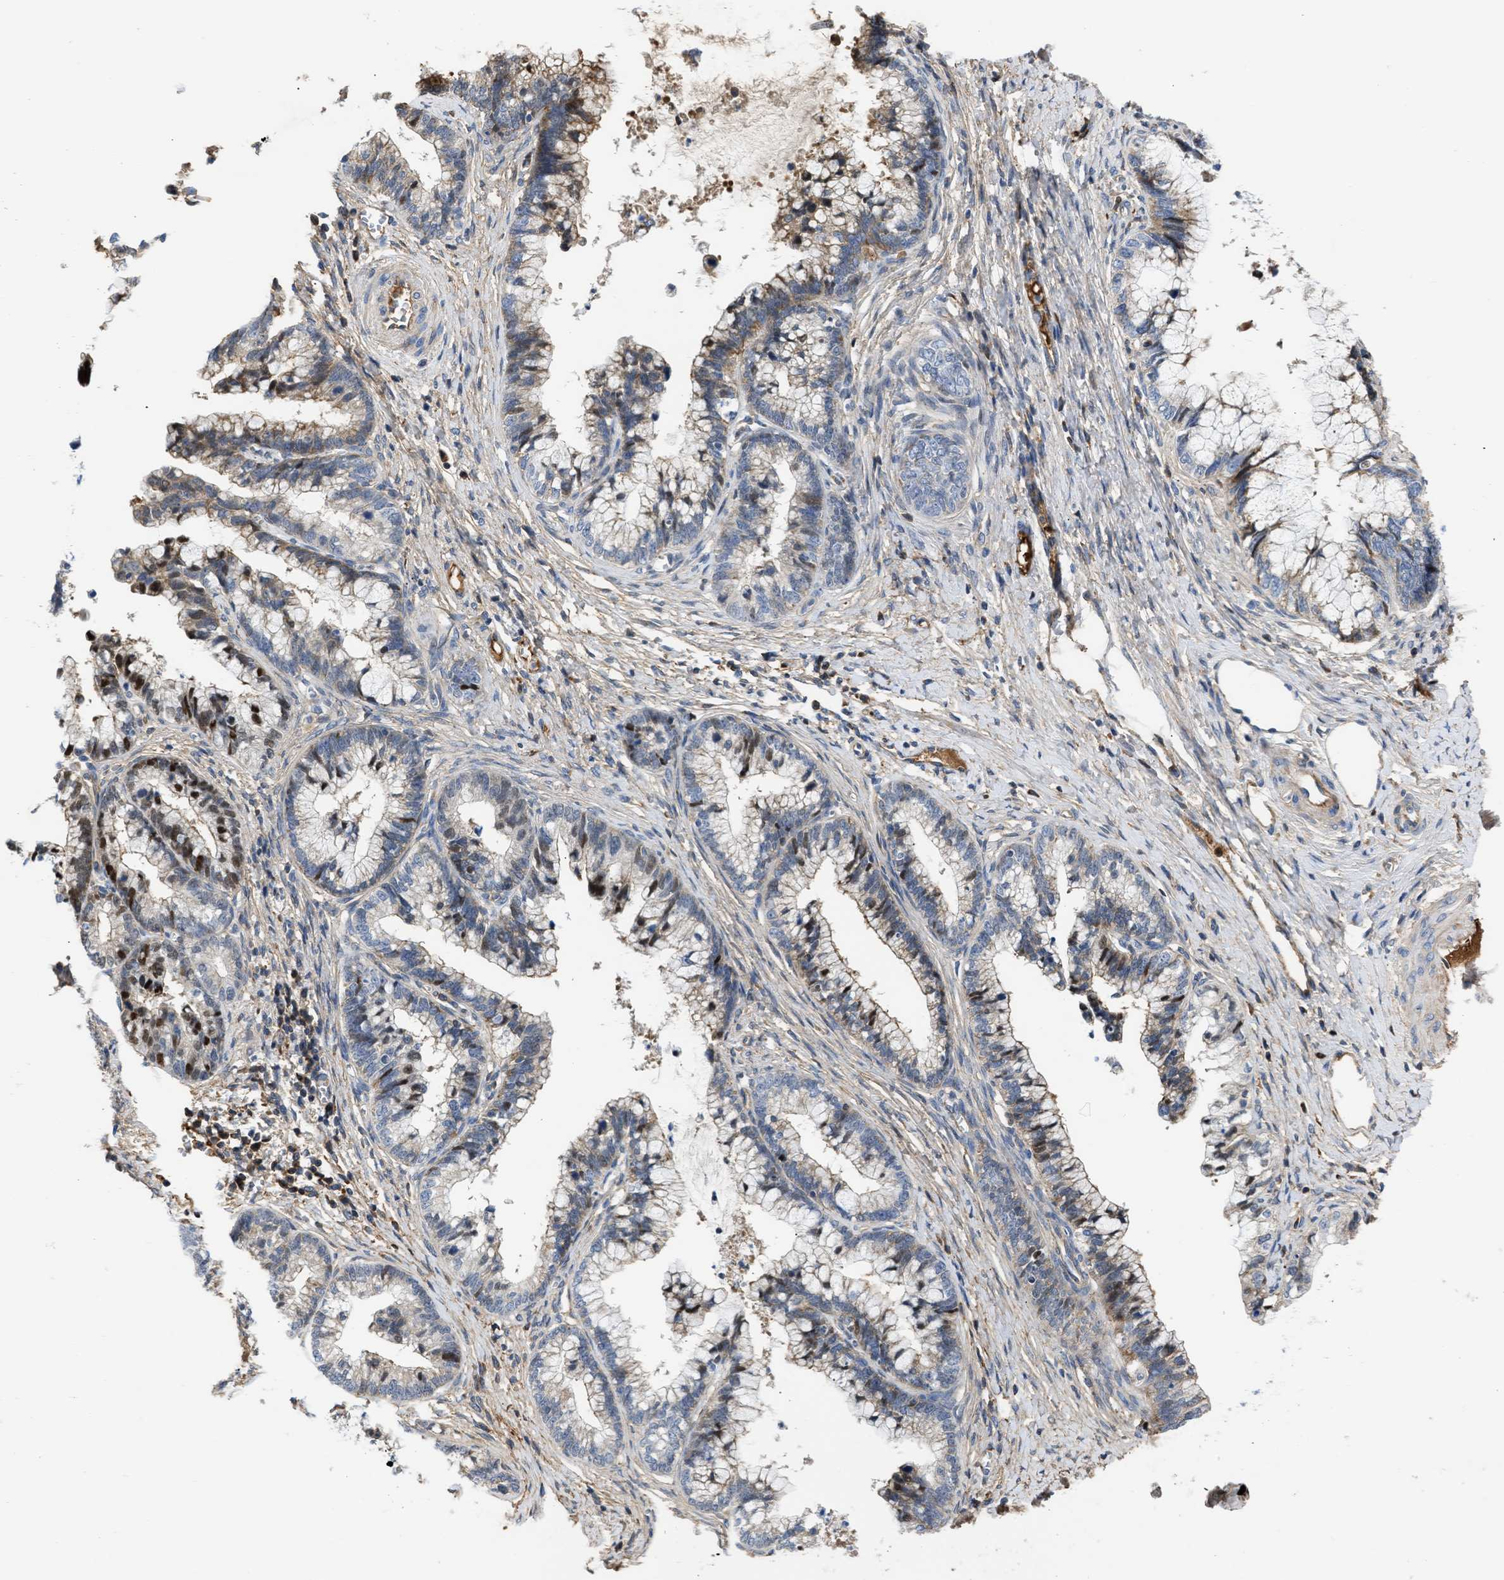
{"staining": {"intensity": "moderate", "quantity": "<25%", "location": "cytoplasmic/membranous"}, "tissue": "cervical cancer", "cell_type": "Tumor cells", "image_type": "cancer", "snomed": [{"axis": "morphology", "description": "Adenocarcinoma, NOS"}, {"axis": "topography", "description": "Cervix"}], "caption": "Protein staining shows moderate cytoplasmic/membranous staining in about <25% of tumor cells in adenocarcinoma (cervical).", "gene": "MAS1L", "patient": {"sex": "female", "age": 44}}